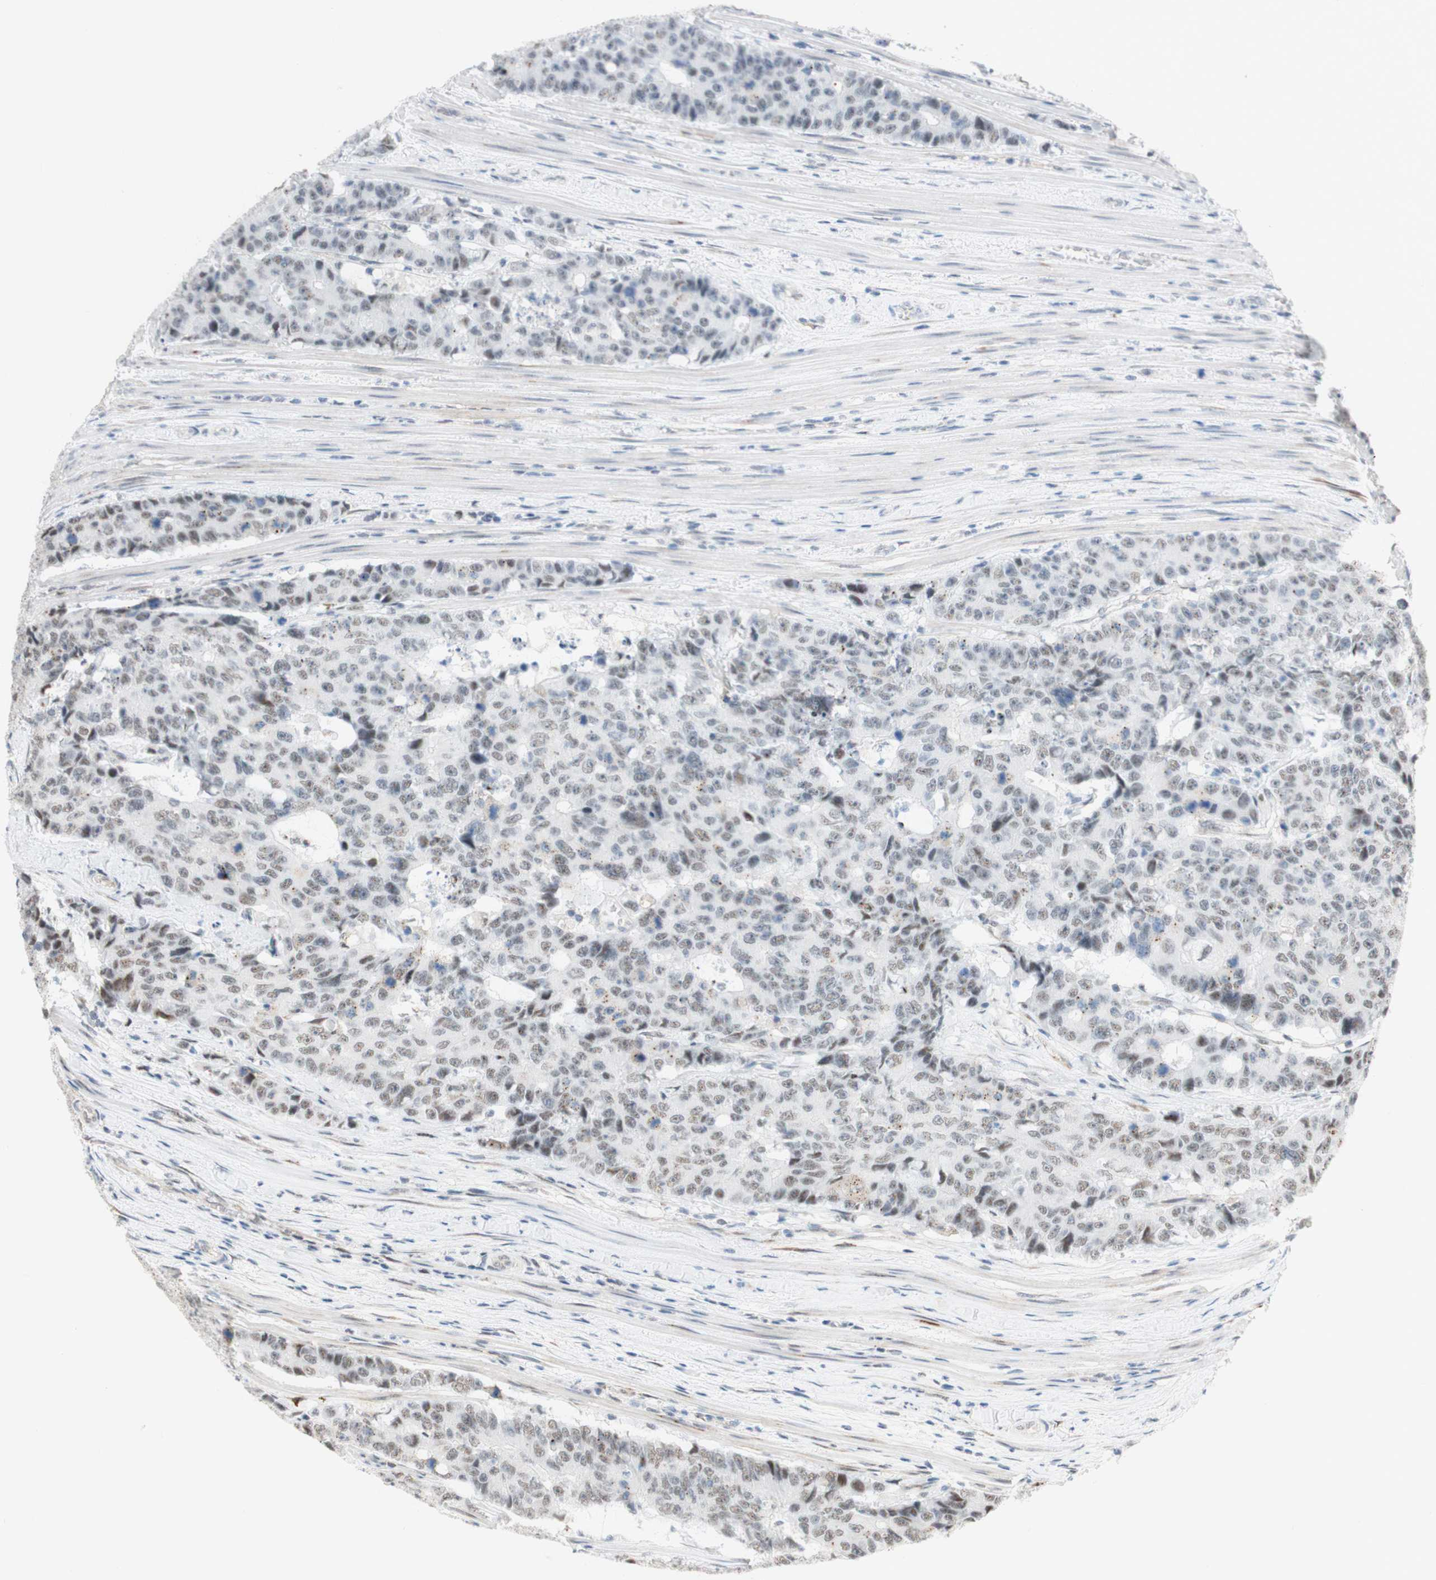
{"staining": {"intensity": "negative", "quantity": "none", "location": "none"}, "tissue": "colorectal cancer", "cell_type": "Tumor cells", "image_type": "cancer", "snomed": [{"axis": "morphology", "description": "Adenocarcinoma, NOS"}, {"axis": "topography", "description": "Colon"}], "caption": "Adenocarcinoma (colorectal) stained for a protein using immunohistochemistry (IHC) demonstrates no expression tumor cells.", "gene": "SAP18", "patient": {"sex": "female", "age": 86}}